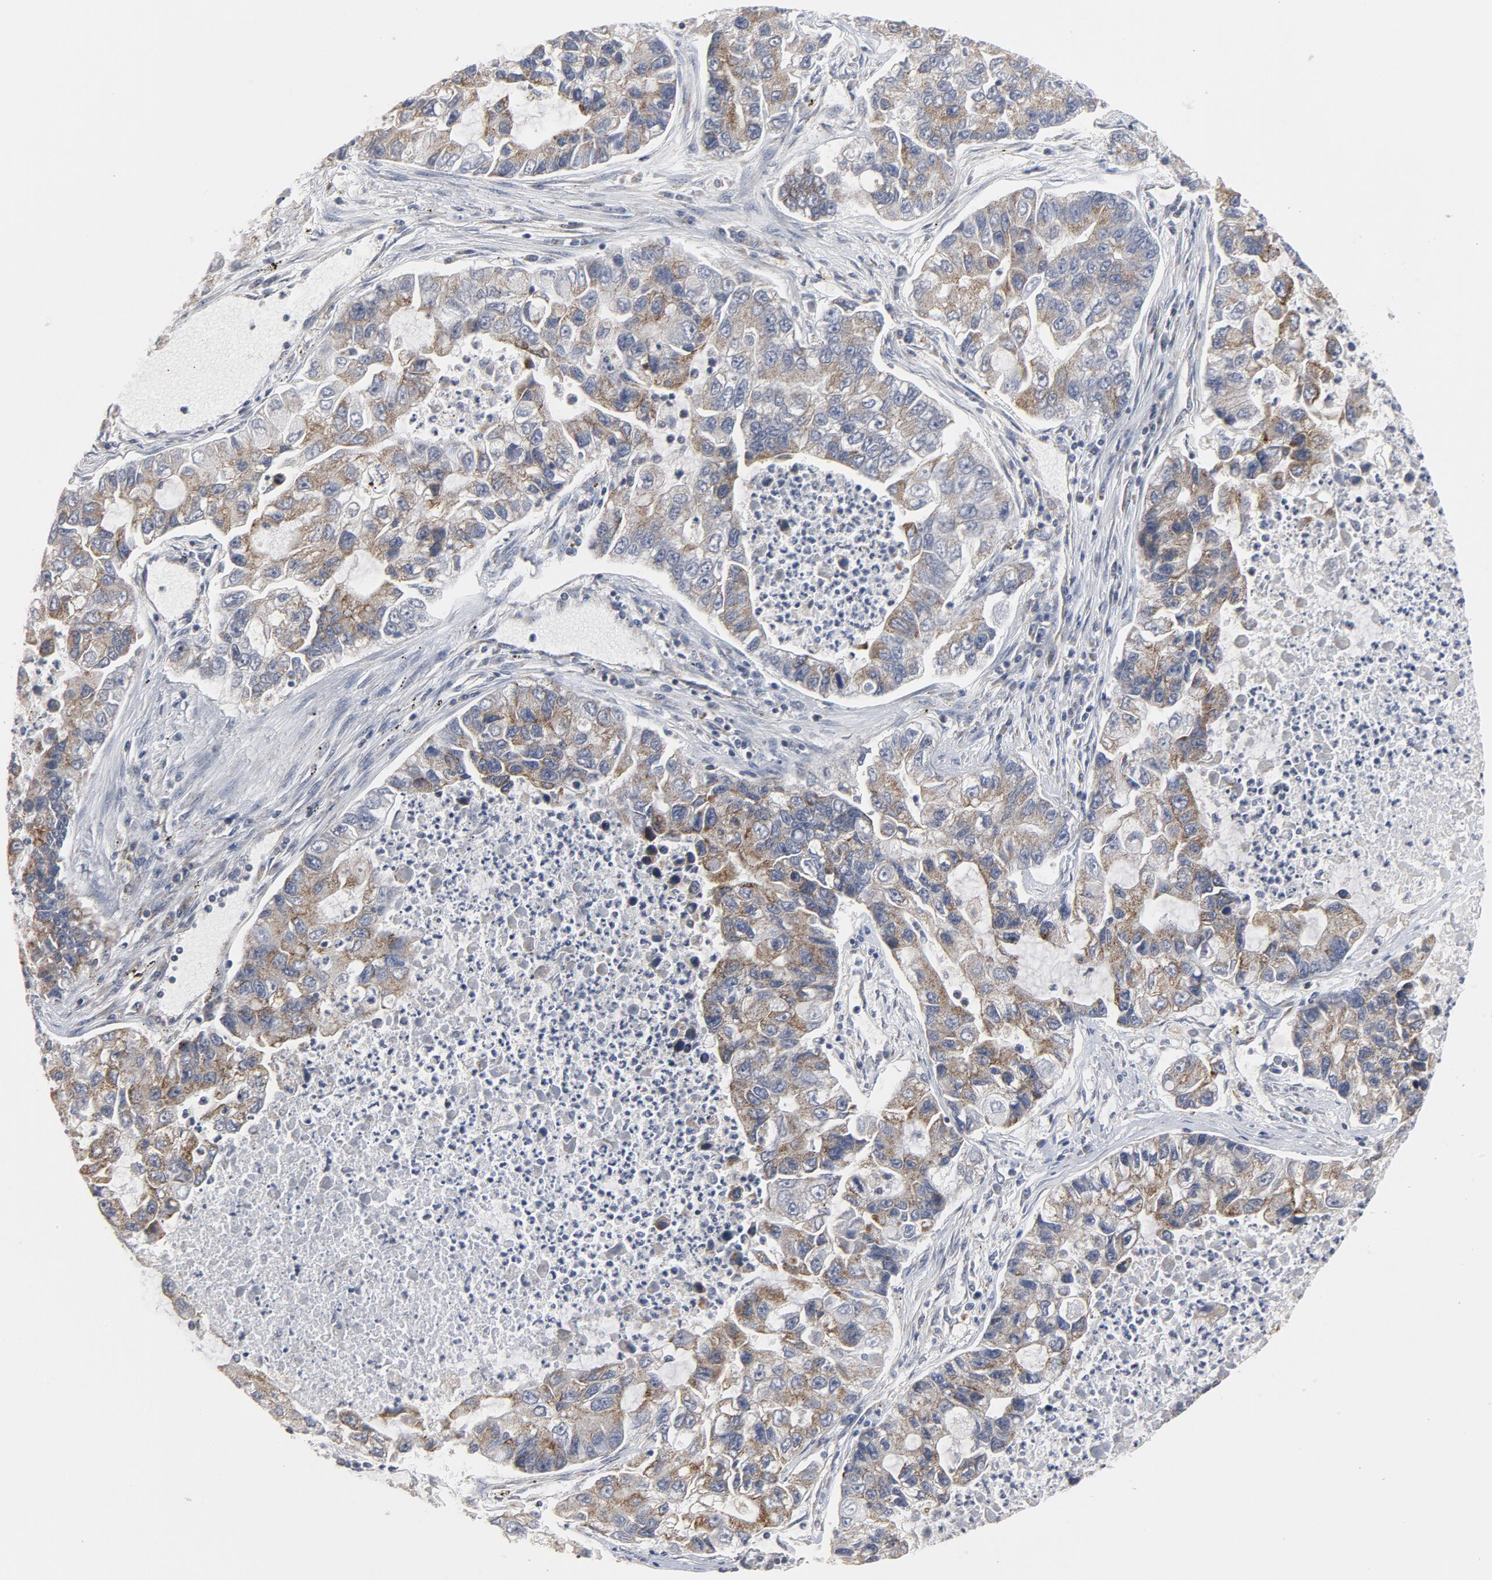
{"staining": {"intensity": "moderate", "quantity": ">75%", "location": "cytoplasmic/membranous"}, "tissue": "lung cancer", "cell_type": "Tumor cells", "image_type": "cancer", "snomed": [{"axis": "morphology", "description": "Adenocarcinoma, NOS"}, {"axis": "topography", "description": "Lung"}], "caption": "Brown immunohistochemical staining in lung cancer displays moderate cytoplasmic/membranous positivity in approximately >75% of tumor cells.", "gene": "PPP1R1B", "patient": {"sex": "female", "age": 51}}